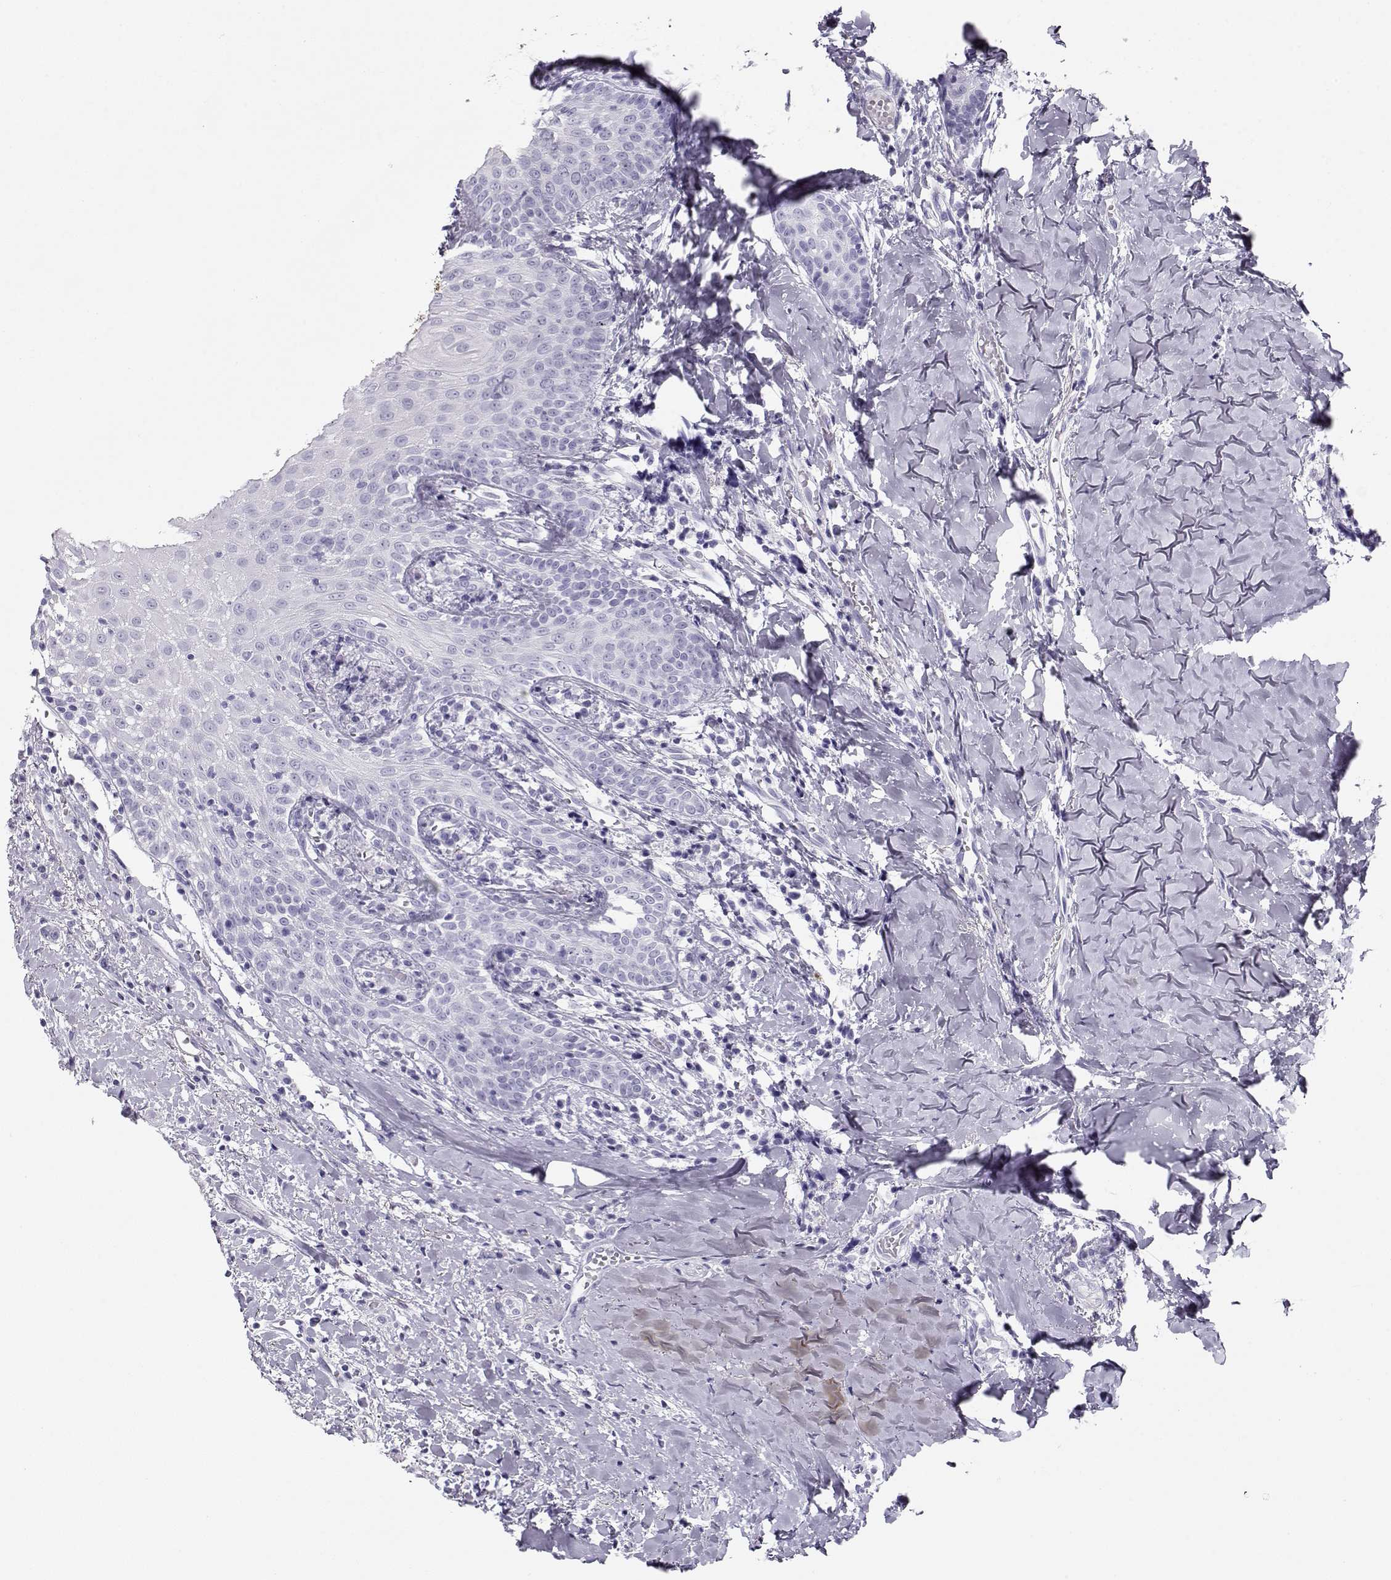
{"staining": {"intensity": "negative", "quantity": "none", "location": "none"}, "tissue": "head and neck cancer", "cell_type": "Tumor cells", "image_type": "cancer", "snomed": [{"axis": "morphology", "description": "Normal tissue, NOS"}, {"axis": "morphology", "description": "Squamous cell carcinoma, NOS"}, {"axis": "topography", "description": "Oral tissue"}, {"axis": "topography", "description": "Salivary gland"}, {"axis": "topography", "description": "Head-Neck"}], "caption": "A photomicrograph of head and neck cancer (squamous cell carcinoma) stained for a protein demonstrates no brown staining in tumor cells.", "gene": "MAGEC1", "patient": {"sex": "female", "age": 62}}